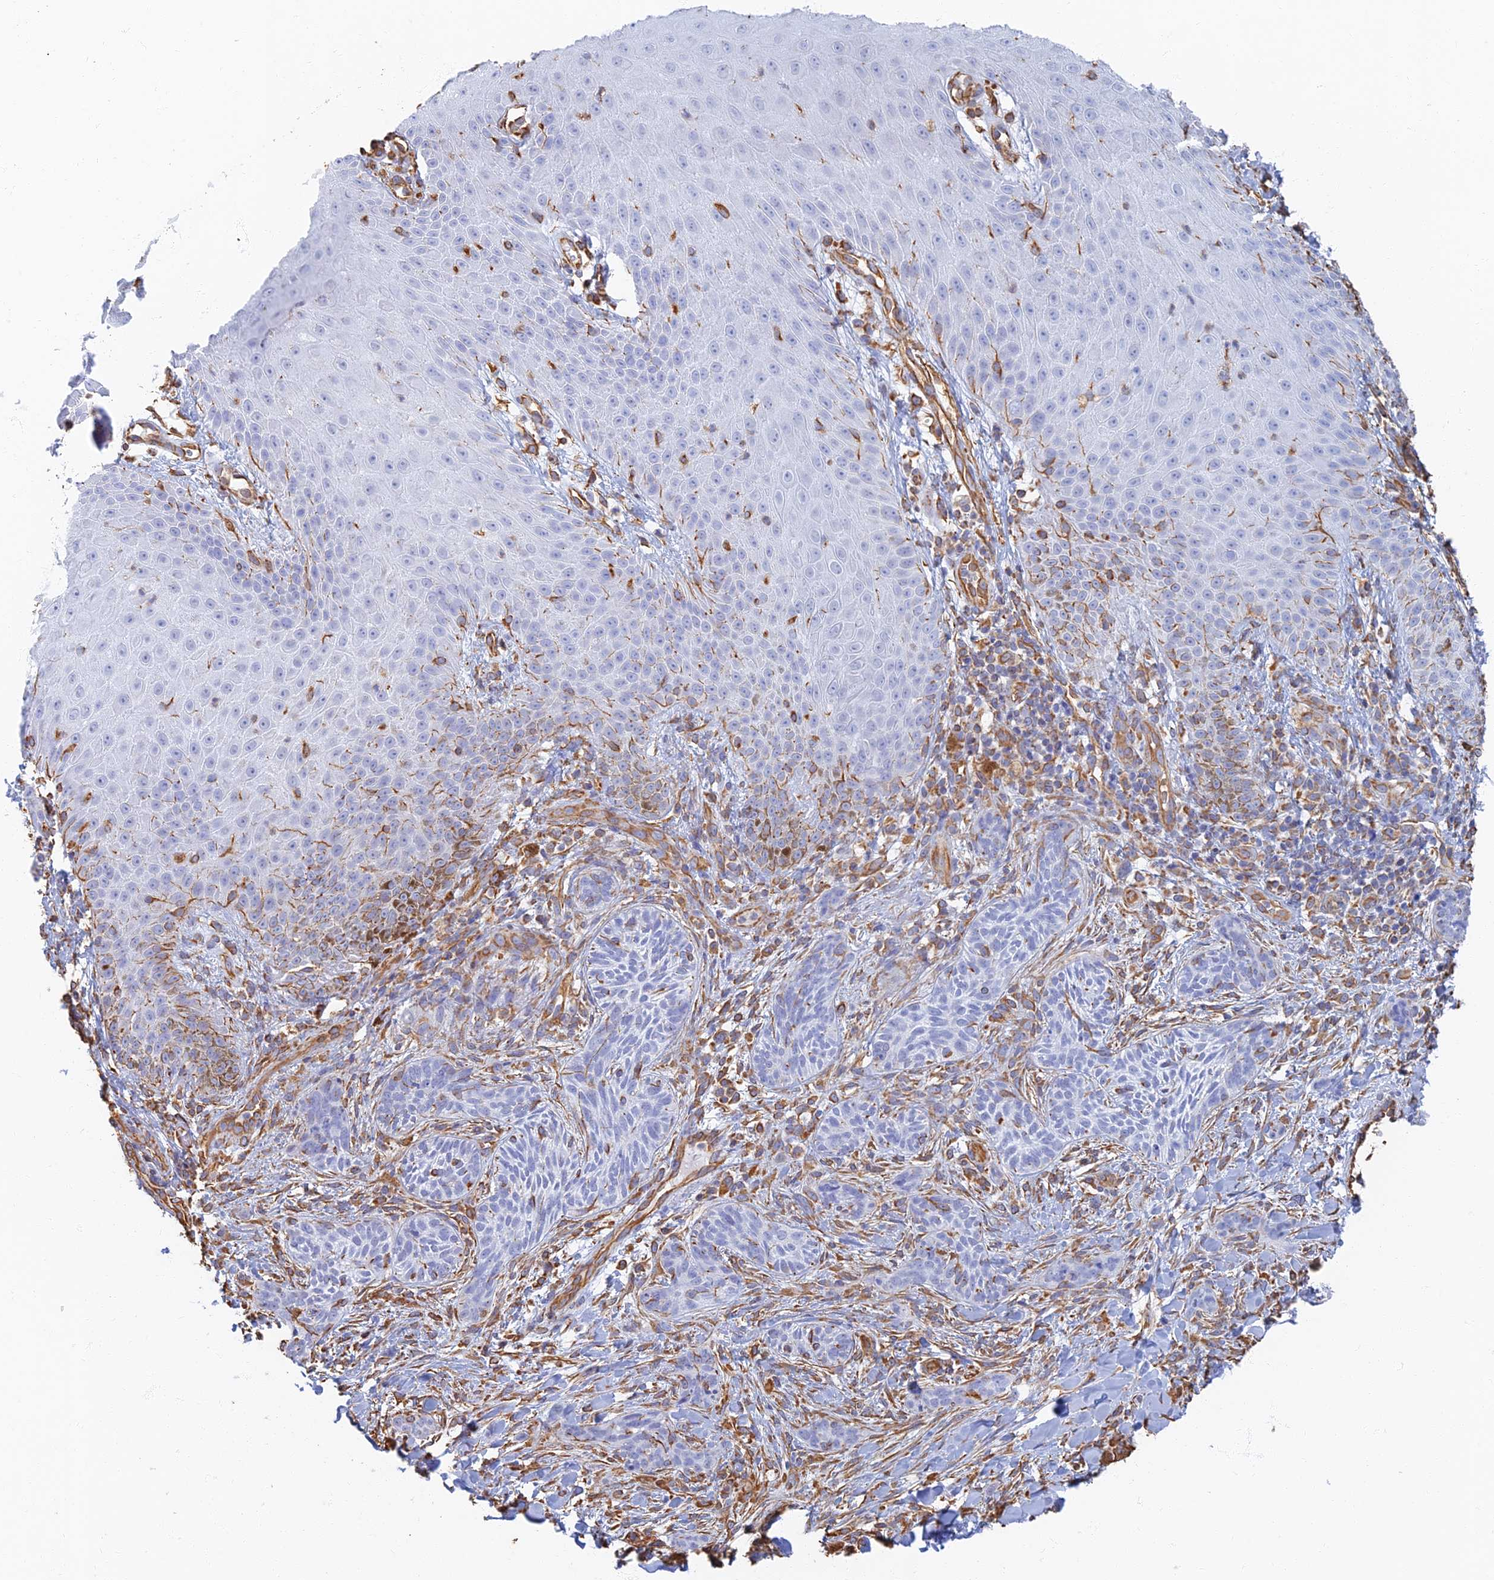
{"staining": {"intensity": "negative", "quantity": "none", "location": "none"}, "tissue": "skin", "cell_type": "Epidermal cells", "image_type": "normal", "snomed": [{"axis": "morphology", "description": "Normal tissue, NOS"}, {"axis": "morphology", "description": "Neoplasm, malignant, NOS"}, {"axis": "topography", "description": "Anal"}], "caption": "Immunohistochemistry micrograph of benign skin: skin stained with DAB (3,3'-diaminobenzidine) displays no significant protein staining in epidermal cells. (Brightfield microscopy of DAB (3,3'-diaminobenzidine) immunohistochemistry (IHC) at high magnification).", "gene": "RMC1", "patient": {"sex": "male", "age": 47}}